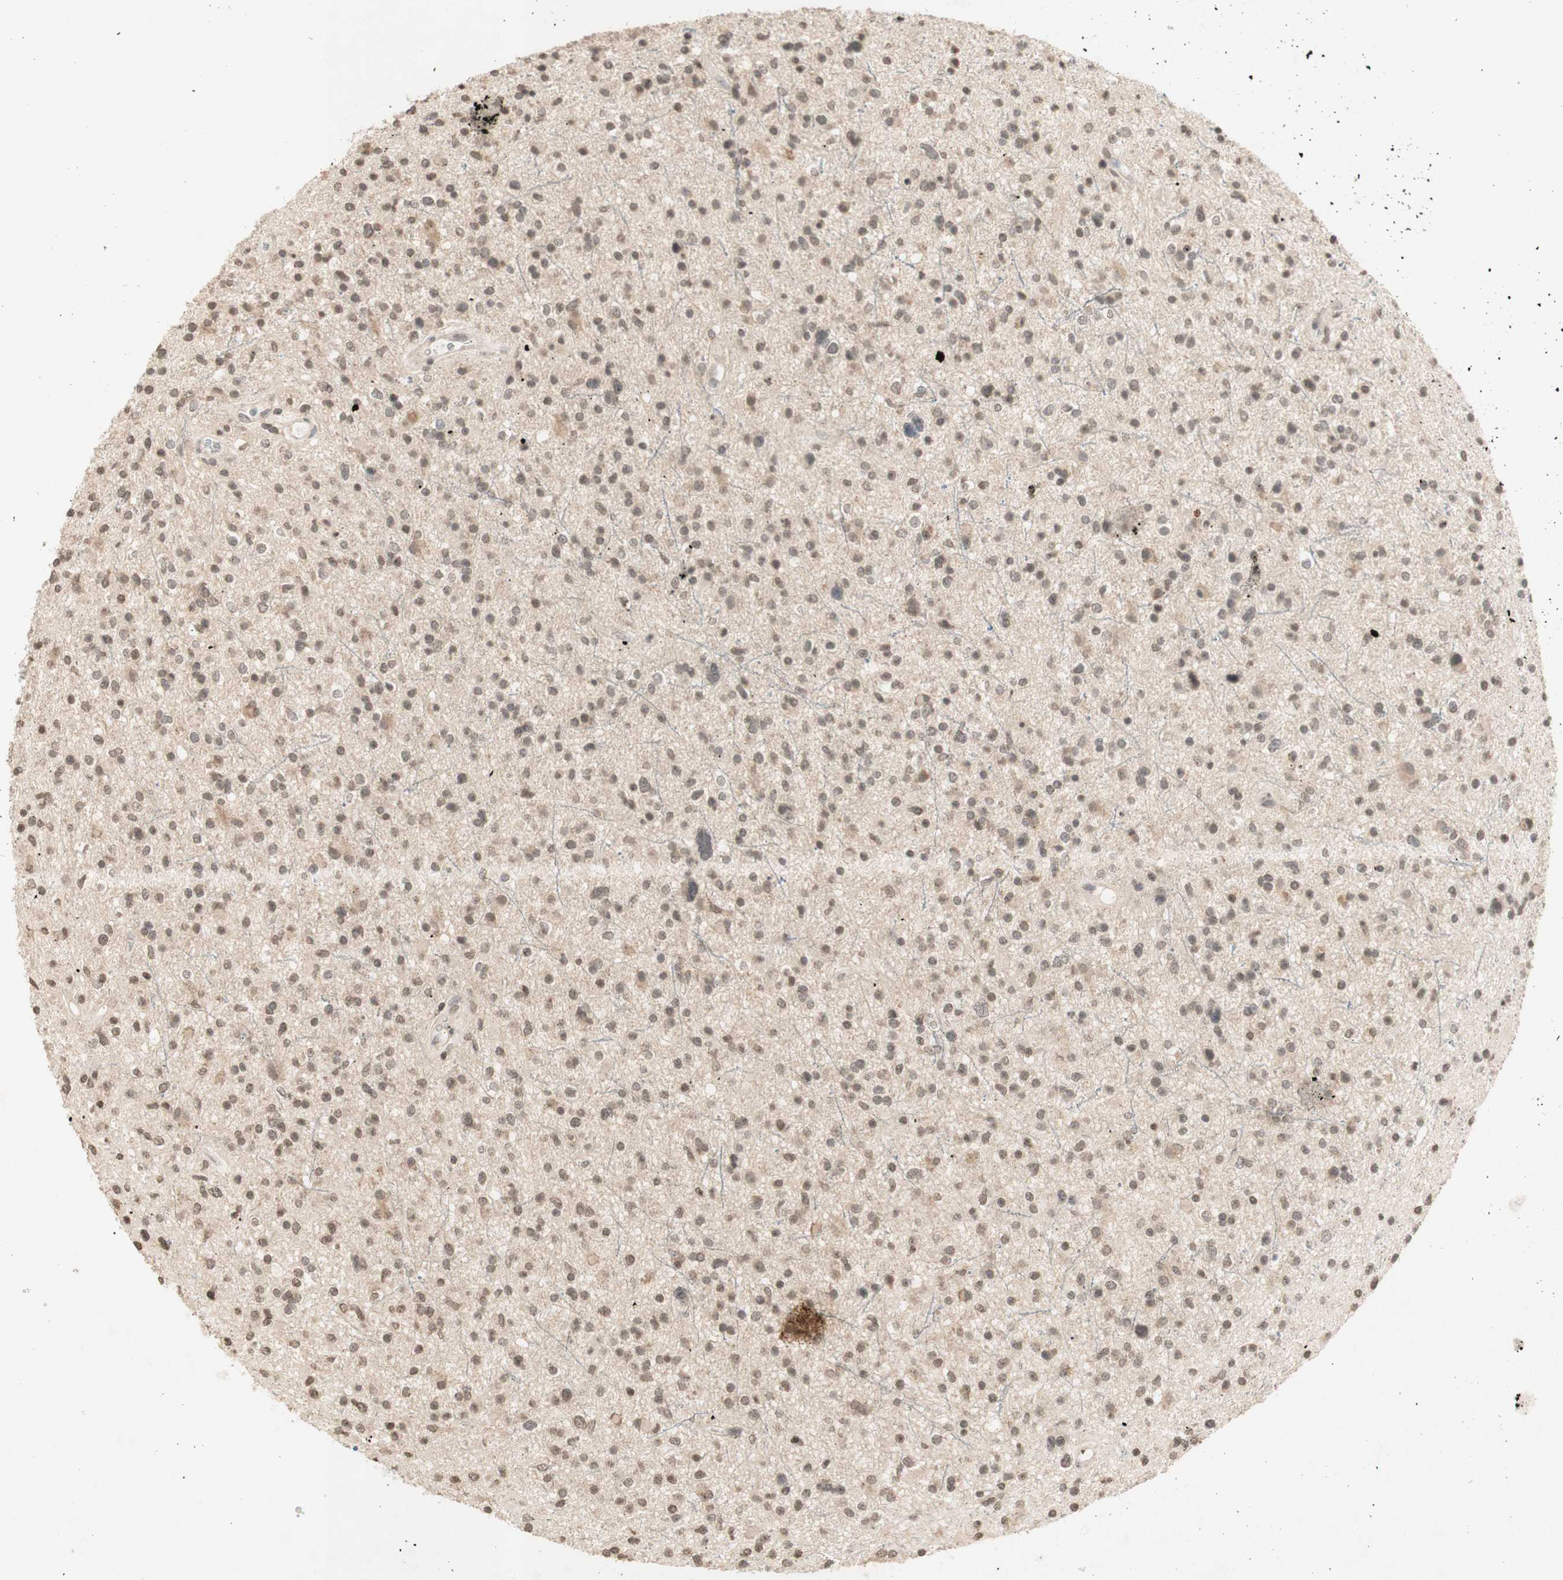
{"staining": {"intensity": "weak", "quantity": "25%-75%", "location": "cytoplasmic/membranous,nuclear"}, "tissue": "glioma", "cell_type": "Tumor cells", "image_type": "cancer", "snomed": [{"axis": "morphology", "description": "Glioma, malignant, High grade"}, {"axis": "topography", "description": "Brain"}], "caption": "Immunohistochemical staining of glioma demonstrates low levels of weak cytoplasmic/membranous and nuclear positivity in about 25%-75% of tumor cells. (brown staining indicates protein expression, while blue staining denotes nuclei).", "gene": "GLI1", "patient": {"sex": "male", "age": 33}}